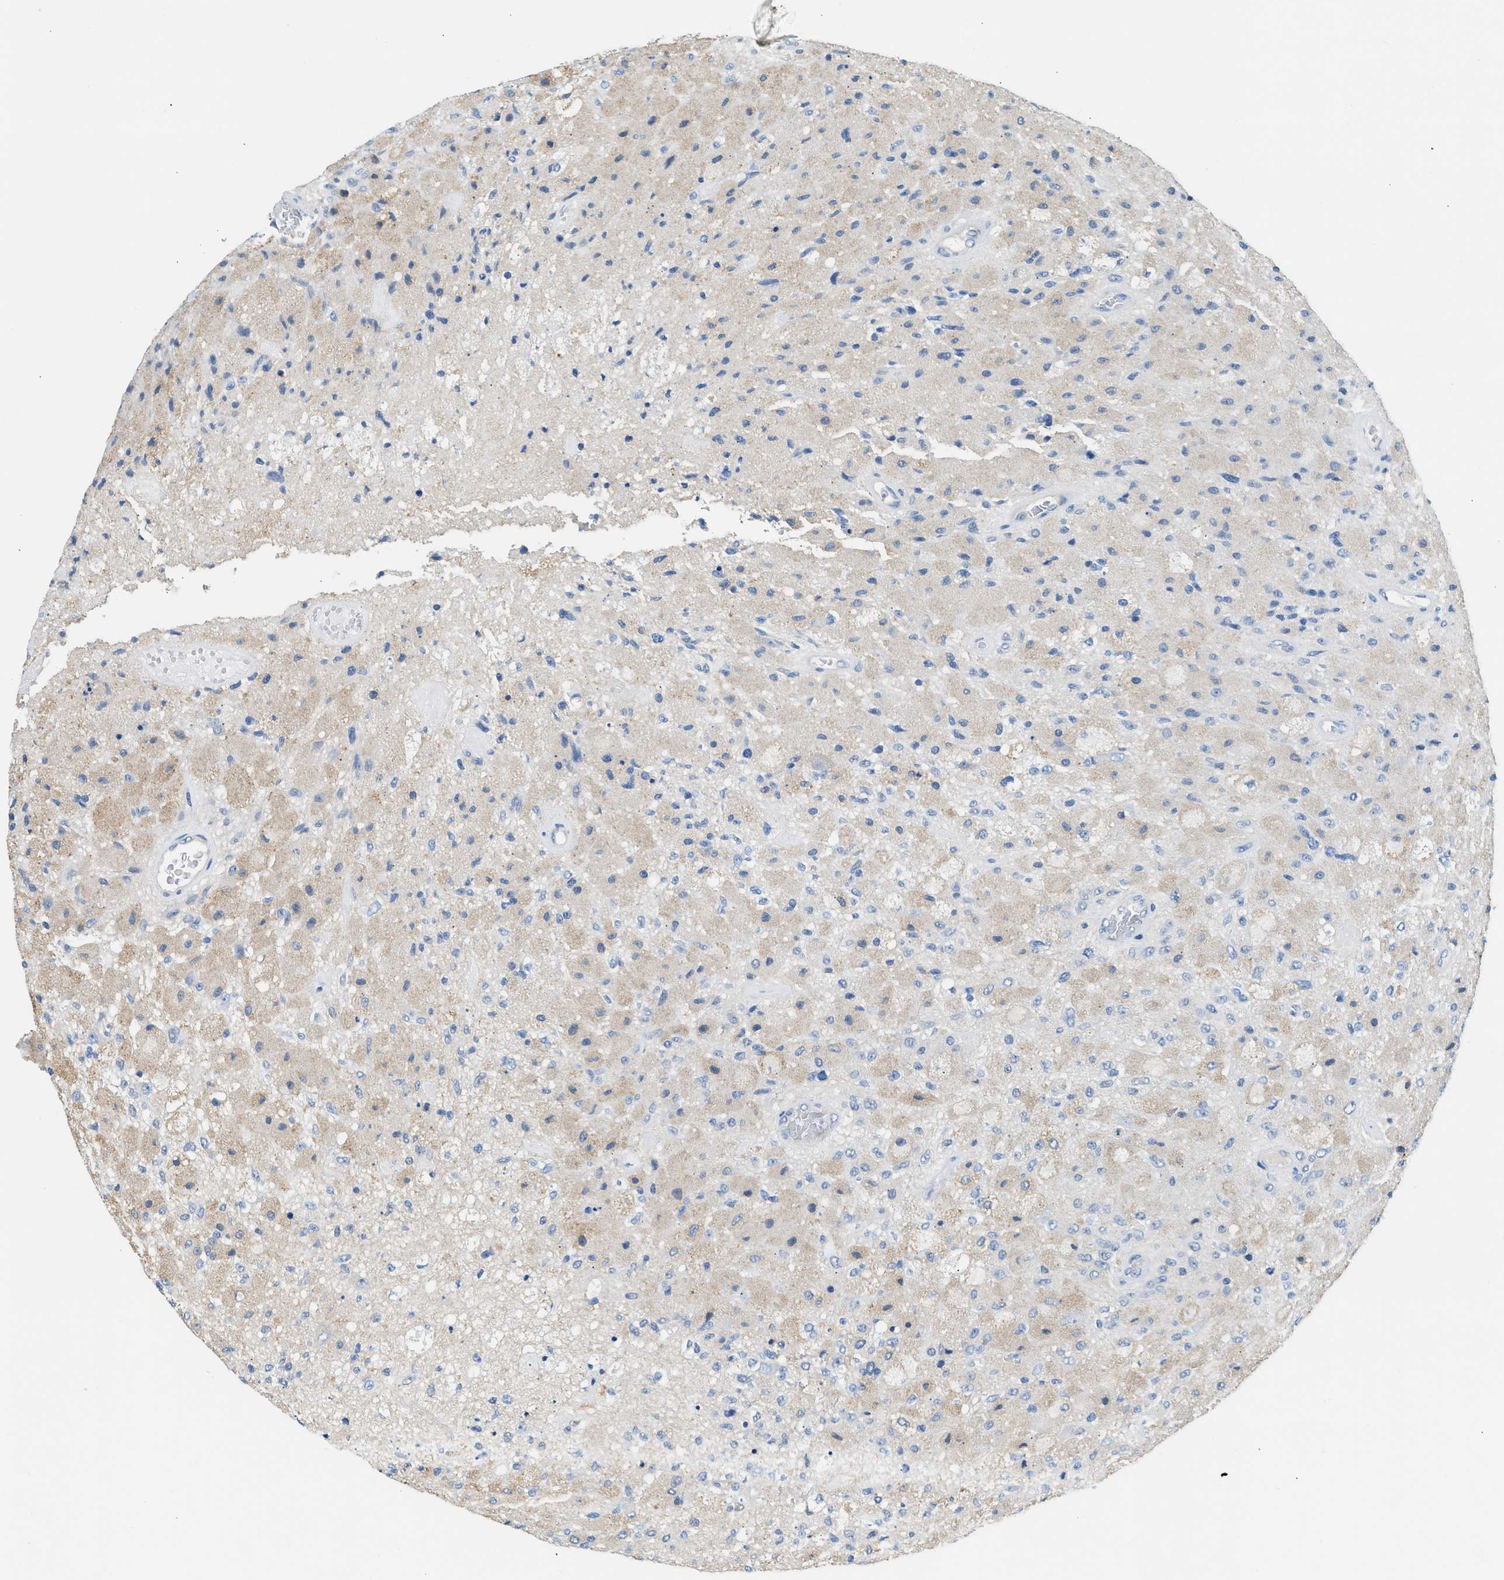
{"staining": {"intensity": "negative", "quantity": "none", "location": "none"}, "tissue": "glioma", "cell_type": "Tumor cells", "image_type": "cancer", "snomed": [{"axis": "morphology", "description": "Normal tissue, NOS"}, {"axis": "morphology", "description": "Glioma, malignant, High grade"}, {"axis": "topography", "description": "Cerebral cortex"}], "caption": "Malignant glioma (high-grade) was stained to show a protein in brown. There is no significant positivity in tumor cells.", "gene": "SPAM1", "patient": {"sex": "male", "age": 77}}